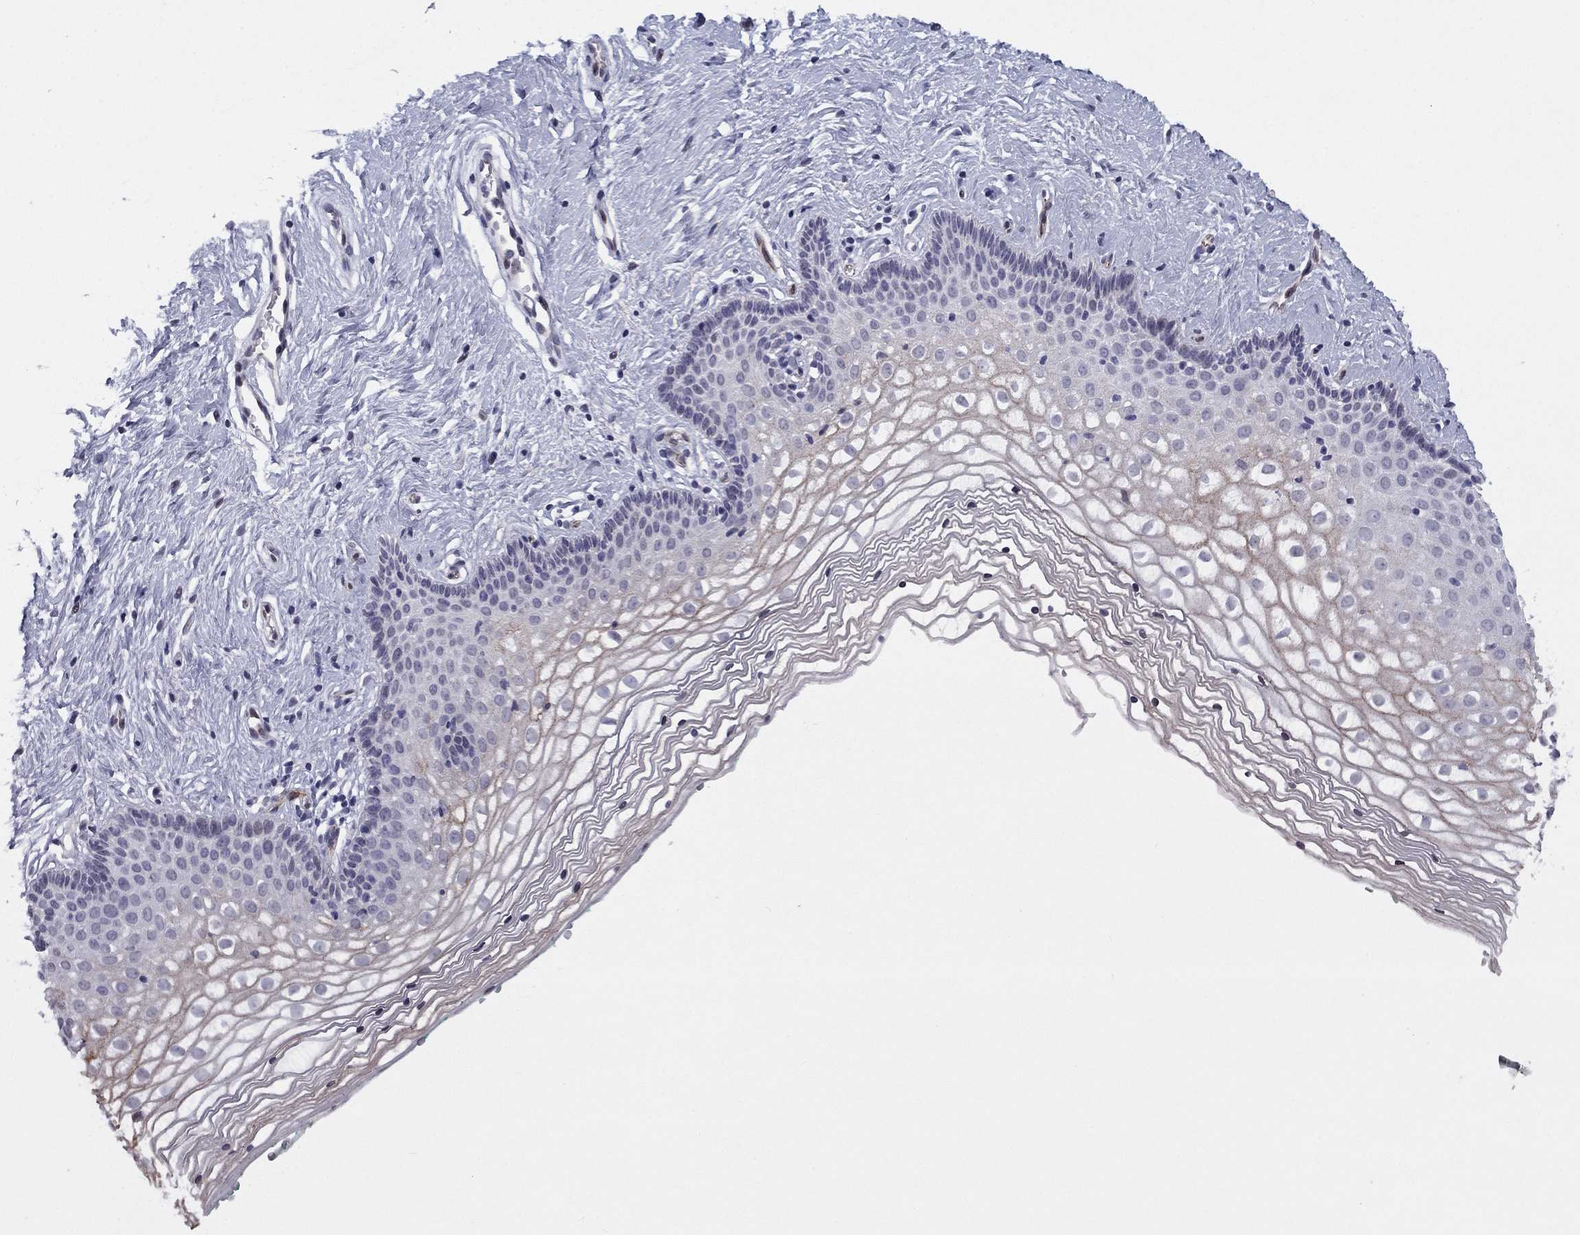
{"staining": {"intensity": "moderate", "quantity": "<25%", "location": "cytoplasmic/membranous"}, "tissue": "vagina", "cell_type": "Squamous epithelial cells", "image_type": "normal", "snomed": [{"axis": "morphology", "description": "Normal tissue, NOS"}, {"axis": "topography", "description": "Vagina"}], "caption": "Immunohistochemistry micrograph of unremarkable vagina: human vagina stained using IHC demonstrates low levels of moderate protein expression localized specifically in the cytoplasmic/membranous of squamous epithelial cells, appearing as a cytoplasmic/membranous brown color.", "gene": "ANKS4B", "patient": {"sex": "female", "age": 36}}